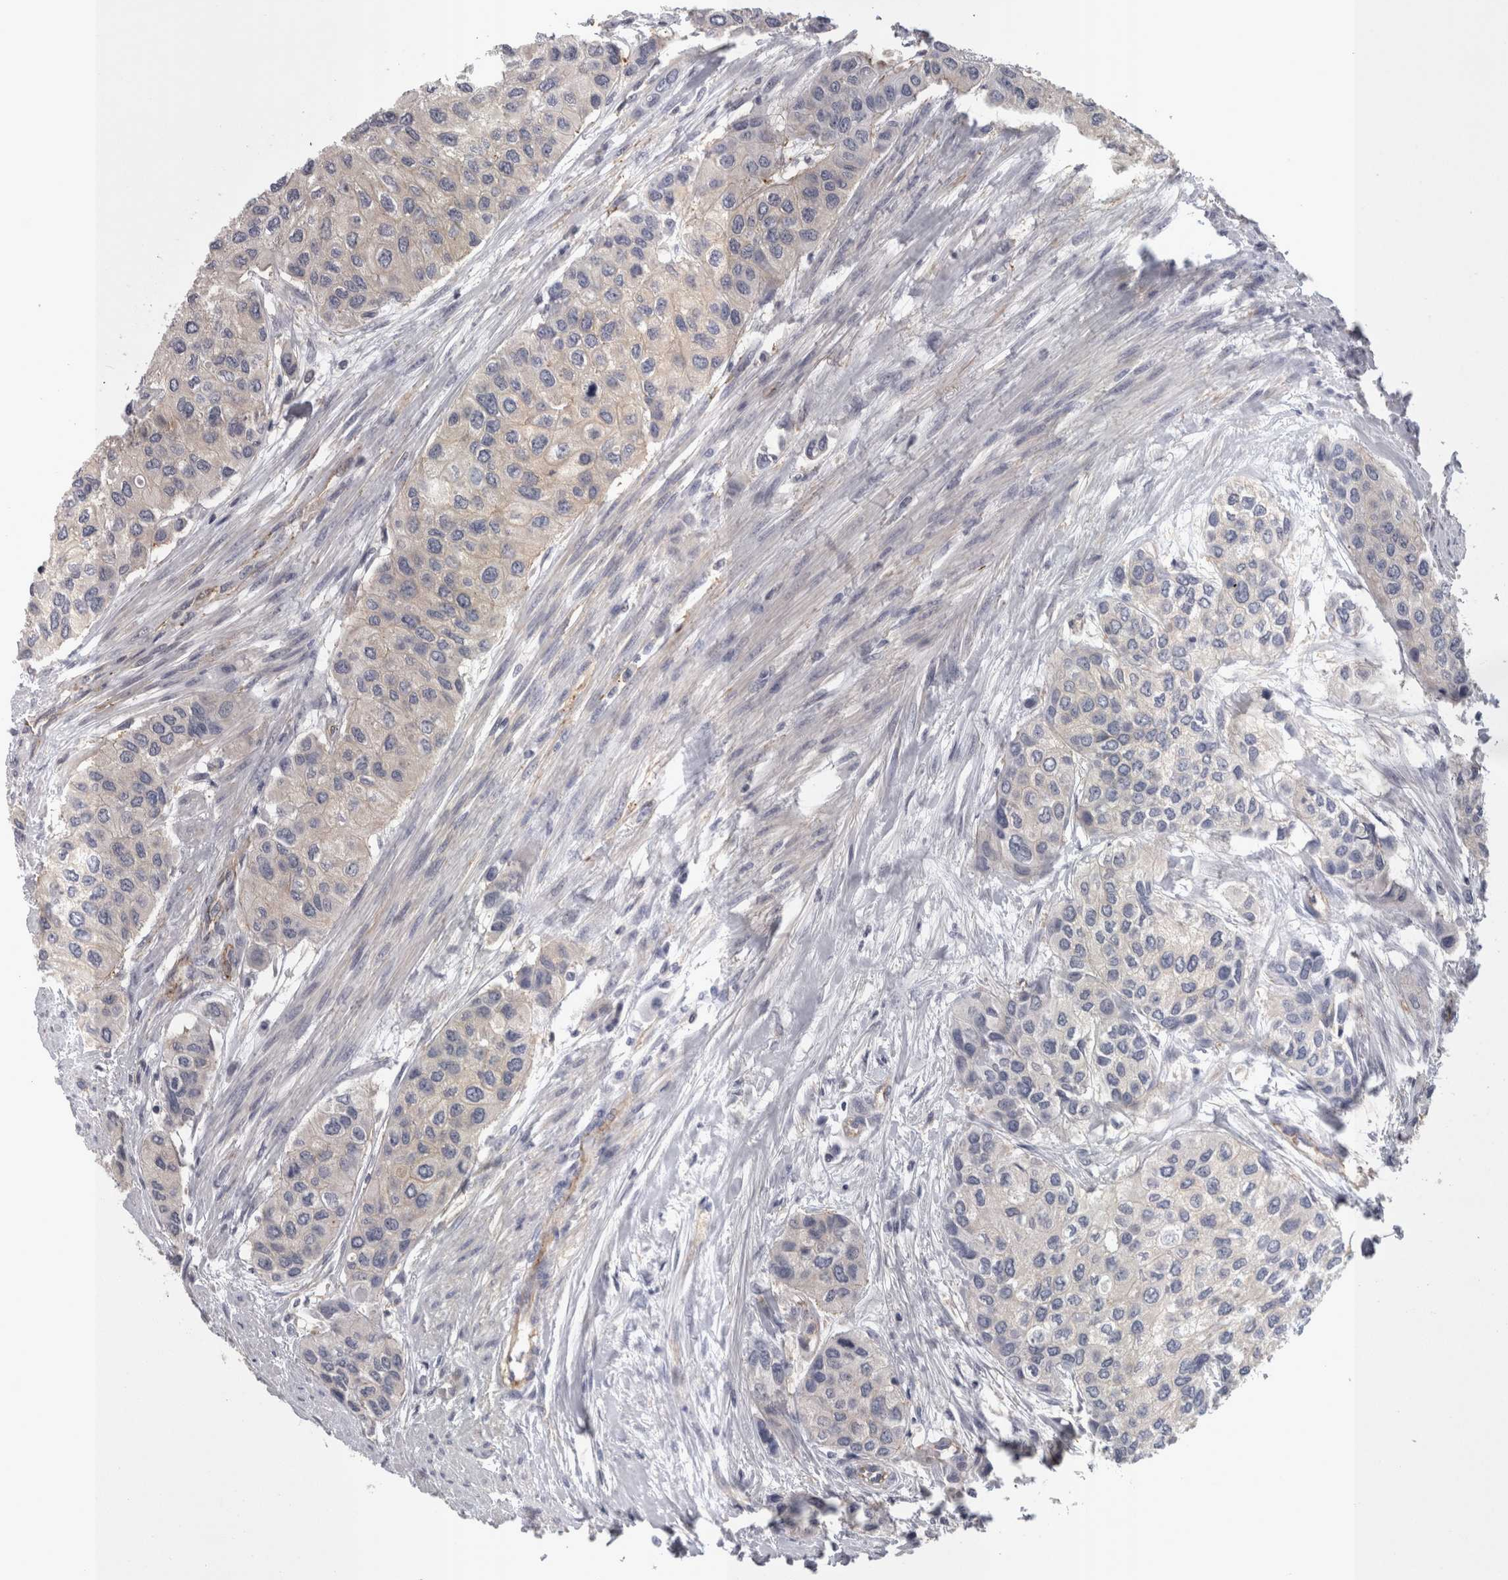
{"staining": {"intensity": "weak", "quantity": "<25%", "location": "cytoplasmic/membranous"}, "tissue": "urothelial cancer", "cell_type": "Tumor cells", "image_type": "cancer", "snomed": [{"axis": "morphology", "description": "Urothelial carcinoma, High grade"}, {"axis": "topography", "description": "Urinary bladder"}], "caption": "A high-resolution photomicrograph shows IHC staining of urothelial carcinoma (high-grade), which reveals no significant staining in tumor cells.", "gene": "LYZL6", "patient": {"sex": "female", "age": 56}}